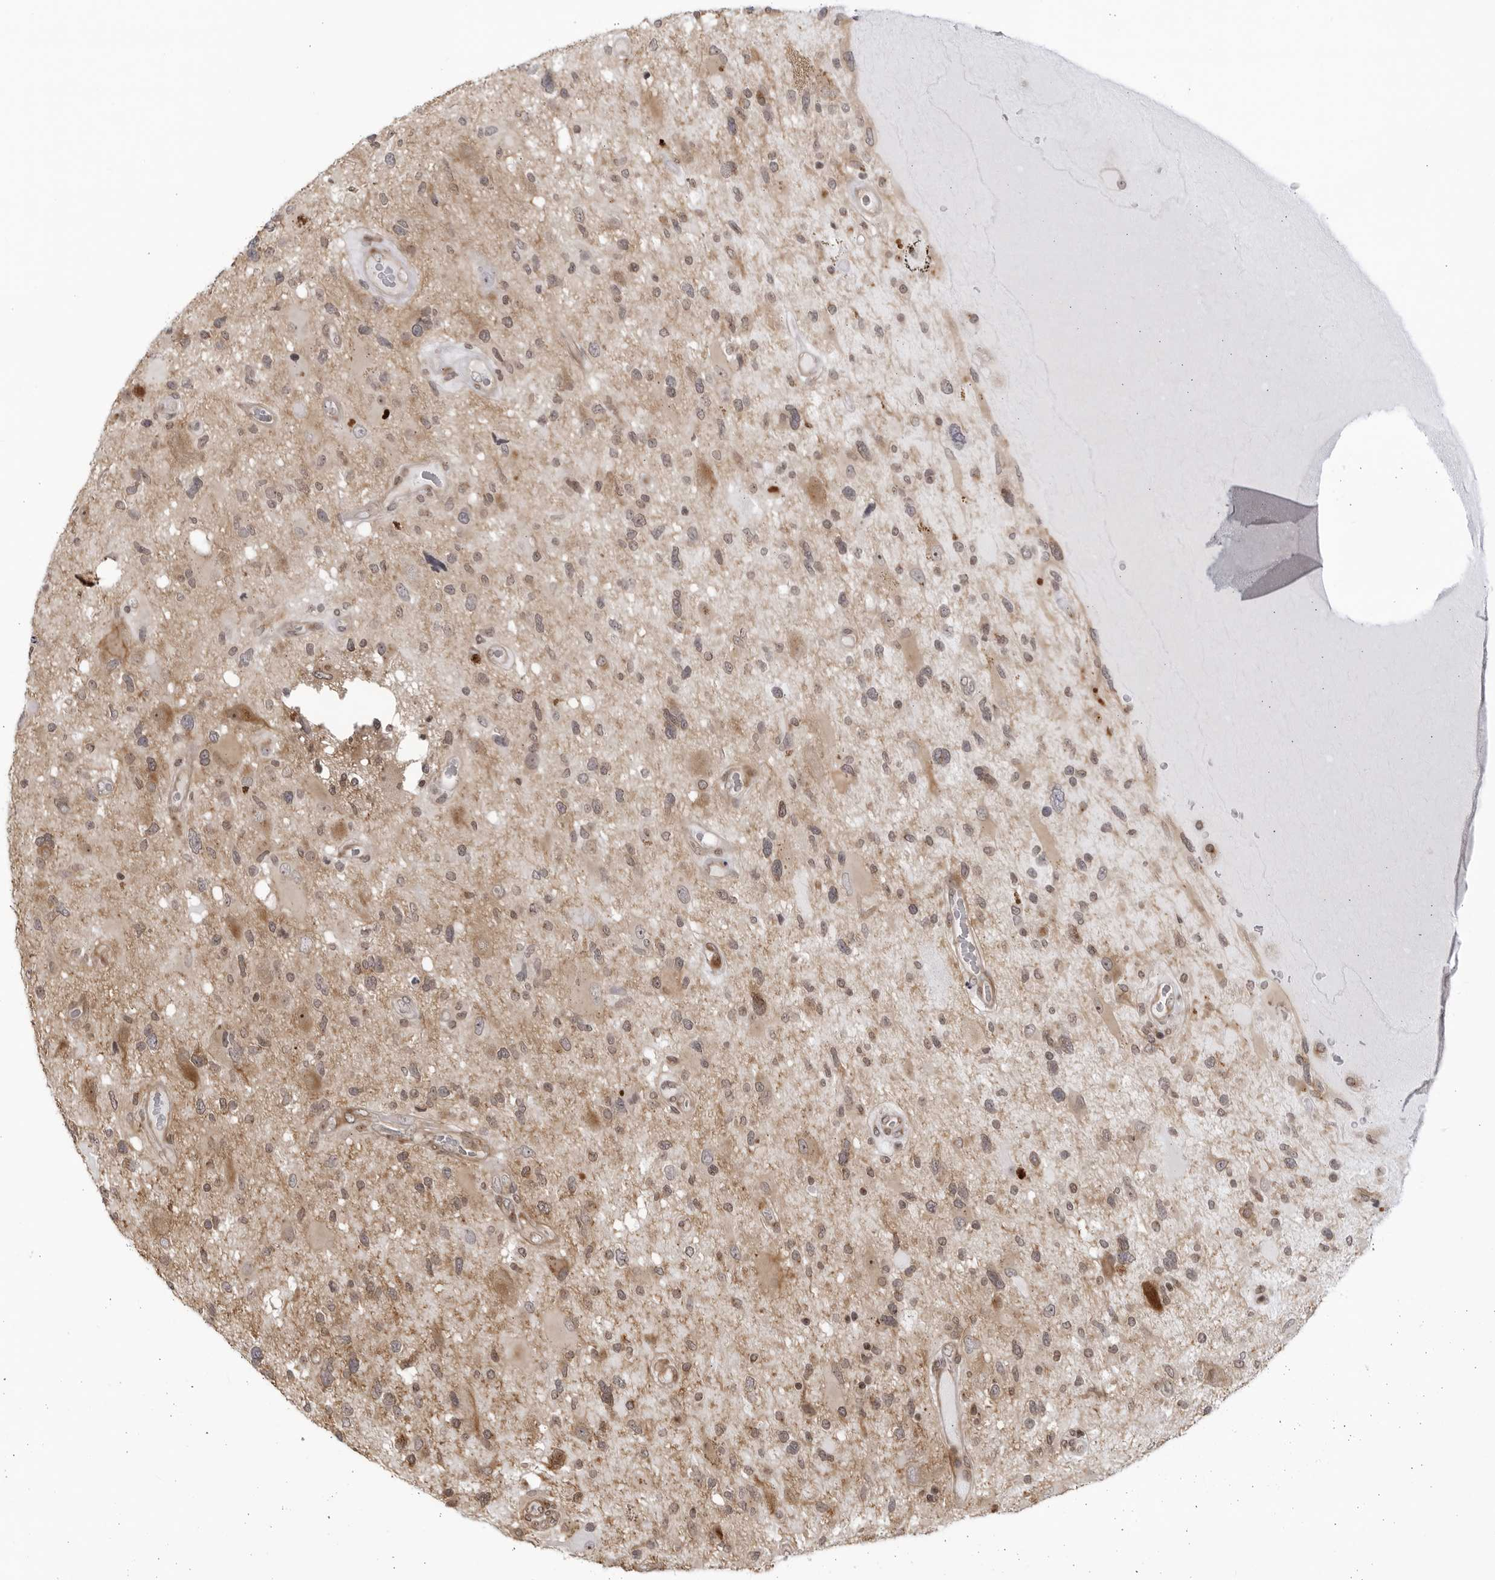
{"staining": {"intensity": "moderate", "quantity": "25%-75%", "location": "cytoplasmic/membranous"}, "tissue": "glioma", "cell_type": "Tumor cells", "image_type": "cancer", "snomed": [{"axis": "morphology", "description": "Glioma, malignant, High grade"}, {"axis": "topography", "description": "Brain"}], "caption": "The photomicrograph demonstrates a brown stain indicating the presence of a protein in the cytoplasmic/membranous of tumor cells in malignant glioma (high-grade). The staining was performed using DAB (3,3'-diaminobenzidine) to visualize the protein expression in brown, while the nuclei were stained in blue with hematoxylin (Magnification: 20x).", "gene": "CNBD1", "patient": {"sex": "male", "age": 33}}